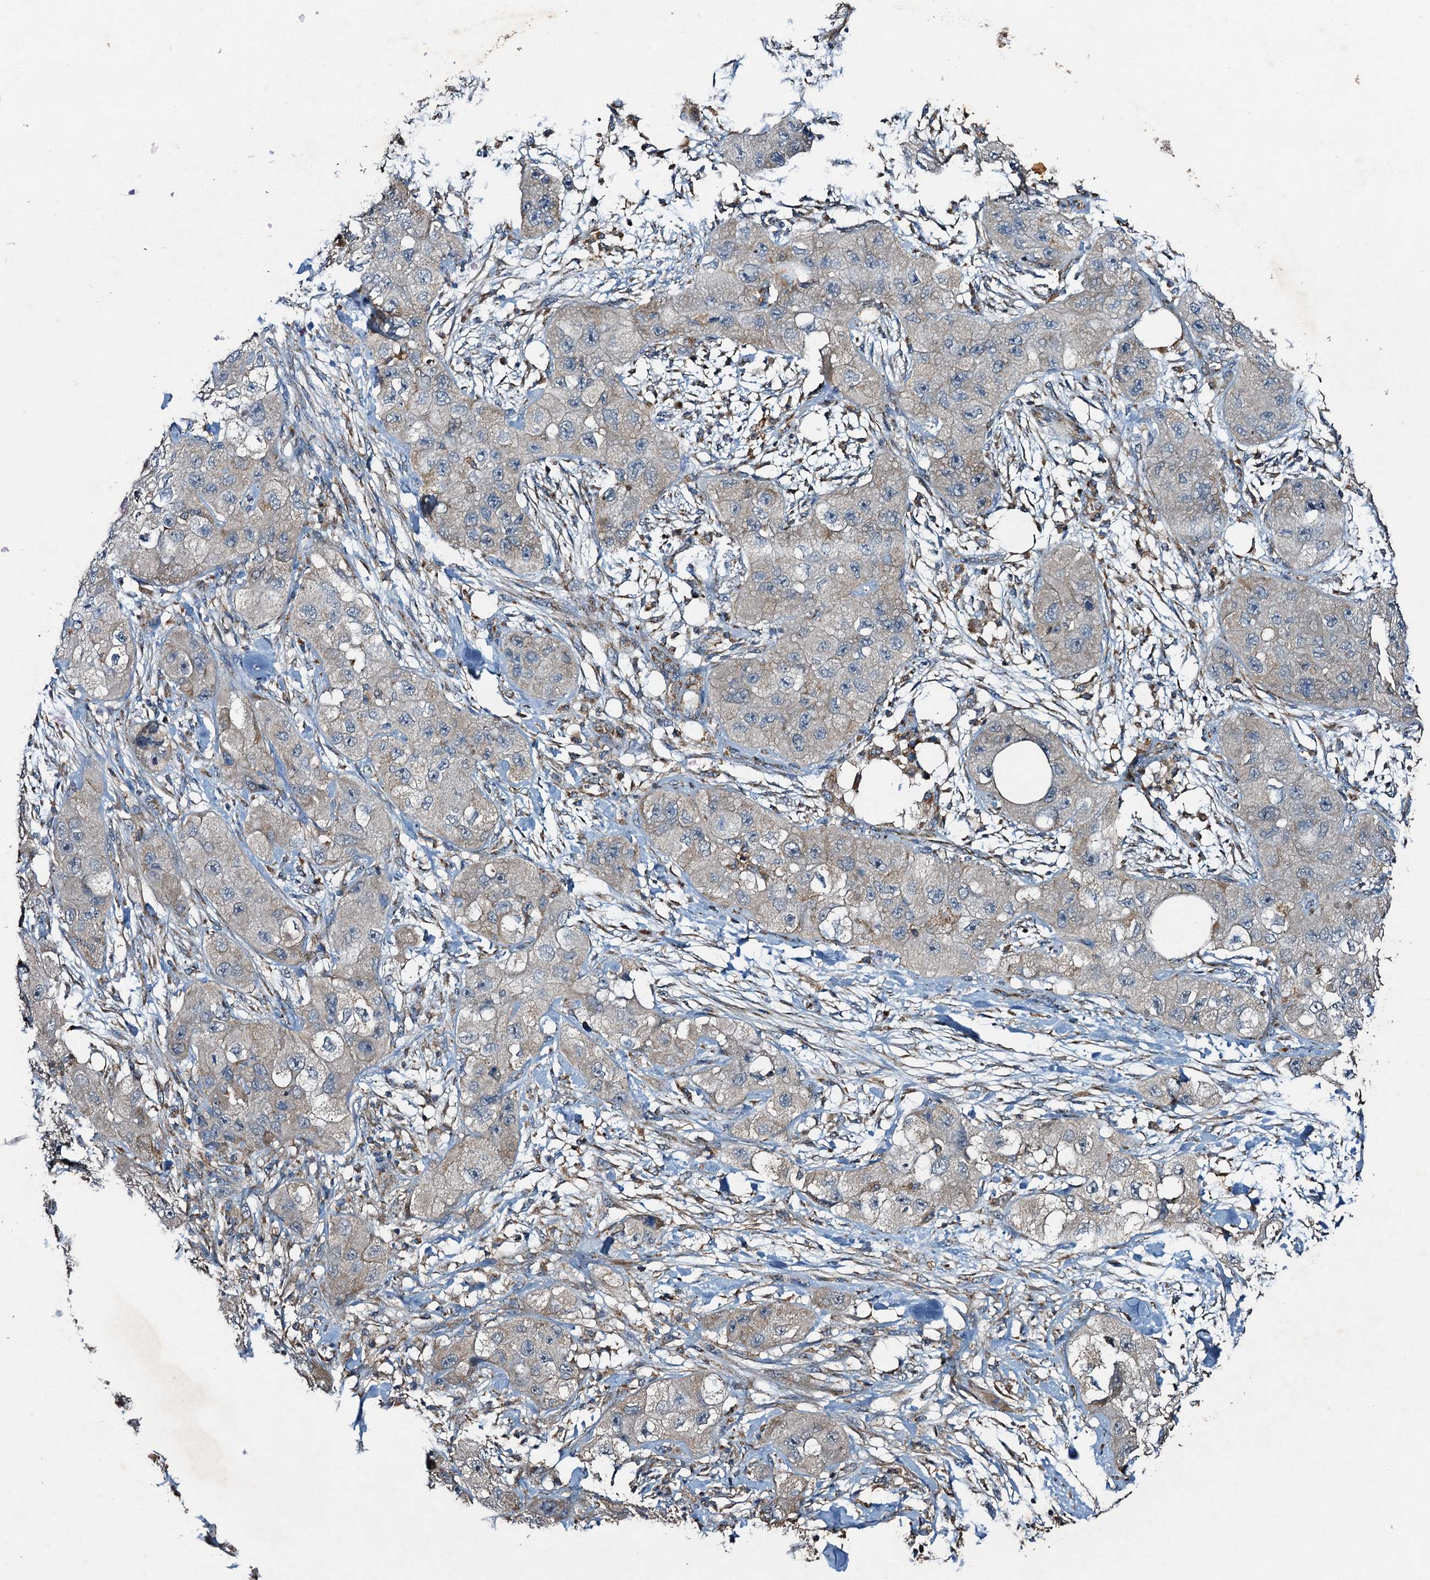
{"staining": {"intensity": "weak", "quantity": "<25%", "location": "cytoplasmic/membranous"}, "tissue": "skin cancer", "cell_type": "Tumor cells", "image_type": "cancer", "snomed": [{"axis": "morphology", "description": "Squamous cell carcinoma, NOS"}, {"axis": "topography", "description": "Skin"}, {"axis": "topography", "description": "Subcutis"}], "caption": "Tumor cells show no significant staining in squamous cell carcinoma (skin).", "gene": "NDUFA13", "patient": {"sex": "male", "age": 73}}